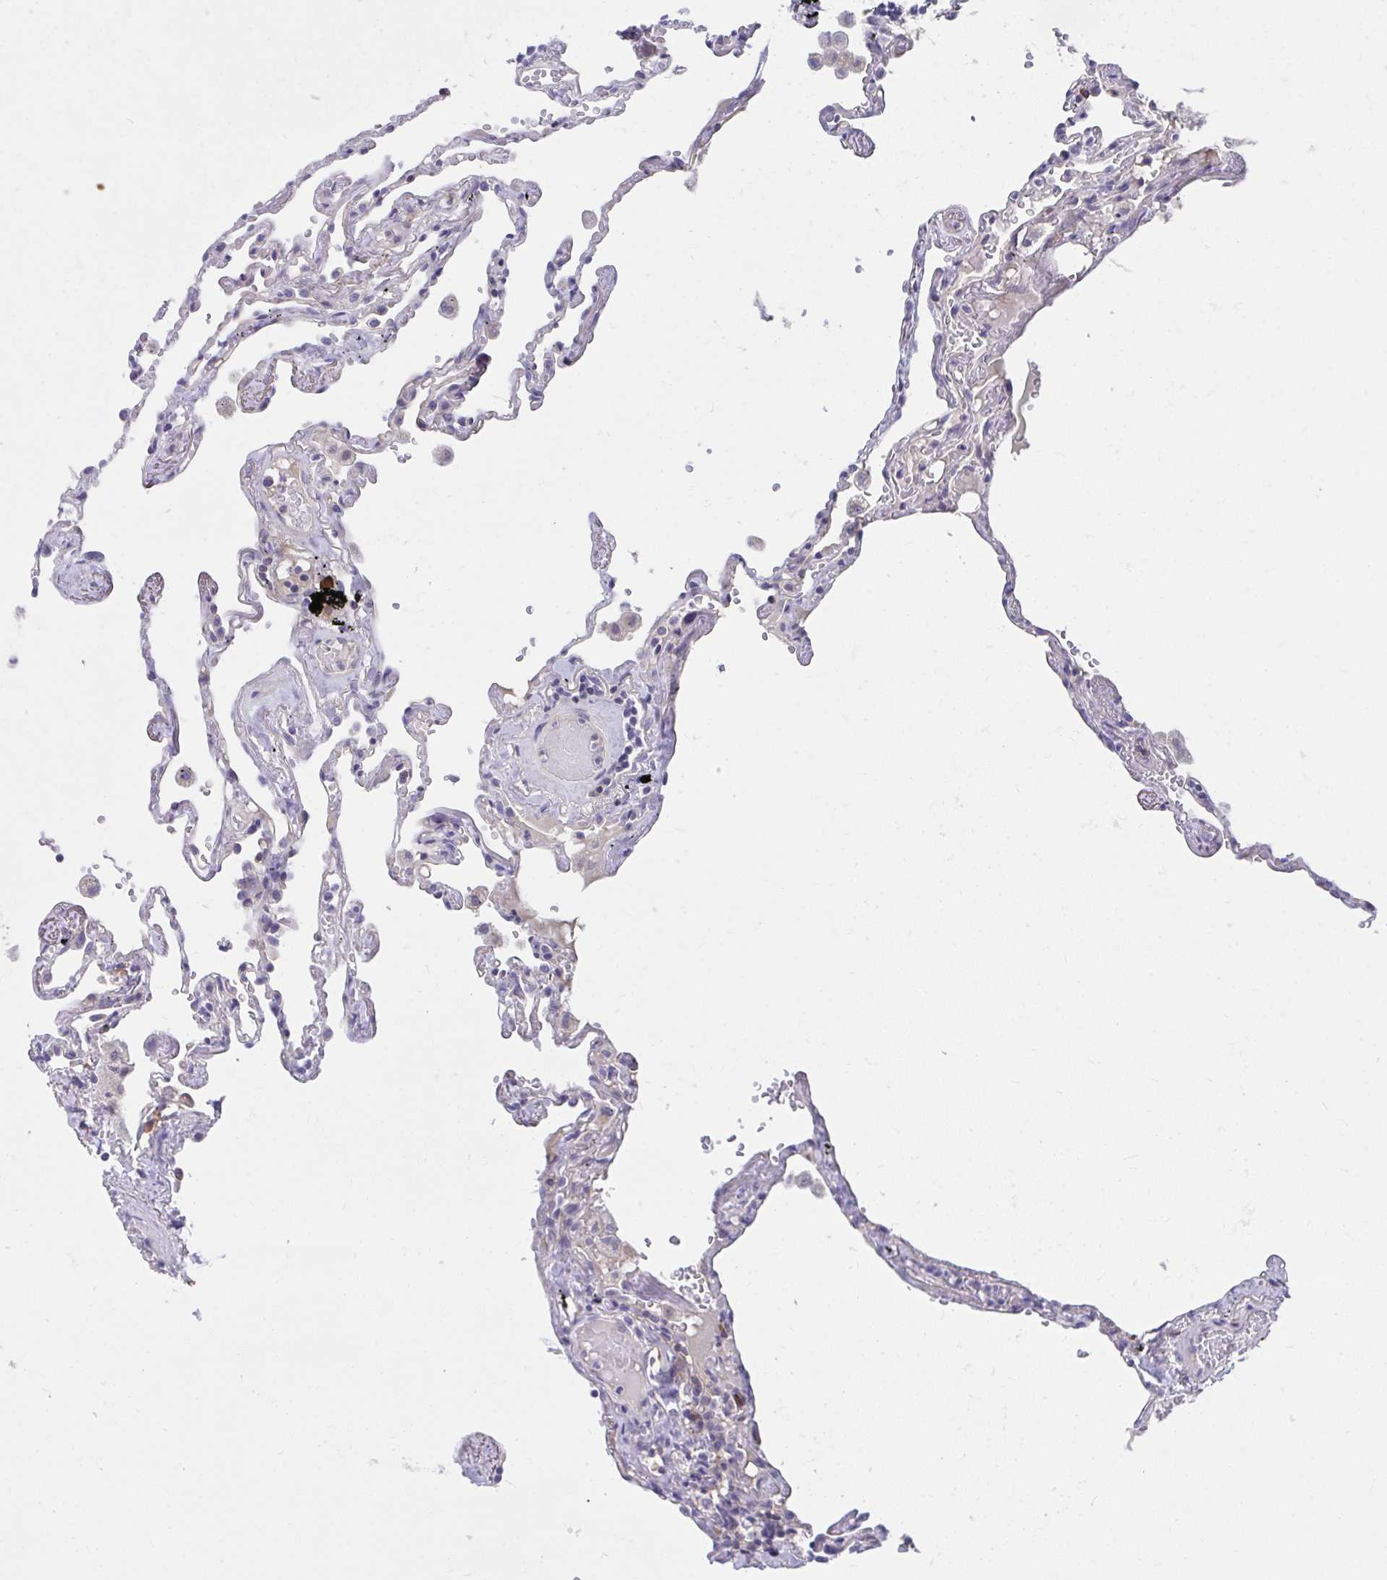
{"staining": {"intensity": "negative", "quantity": "none", "location": "none"}, "tissue": "lung", "cell_type": "Alveolar cells", "image_type": "normal", "snomed": [{"axis": "morphology", "description": "Normal tissue, NOS"}, {"axis": "topography", "description": "Lung"}], "caption": "This is an immunohistochemistry histopathology image of unremarkable lung. There is no positivity in alveolar cells.", "gene": "SLAMF7", "patient": {"sex": "female", "age": 67}}